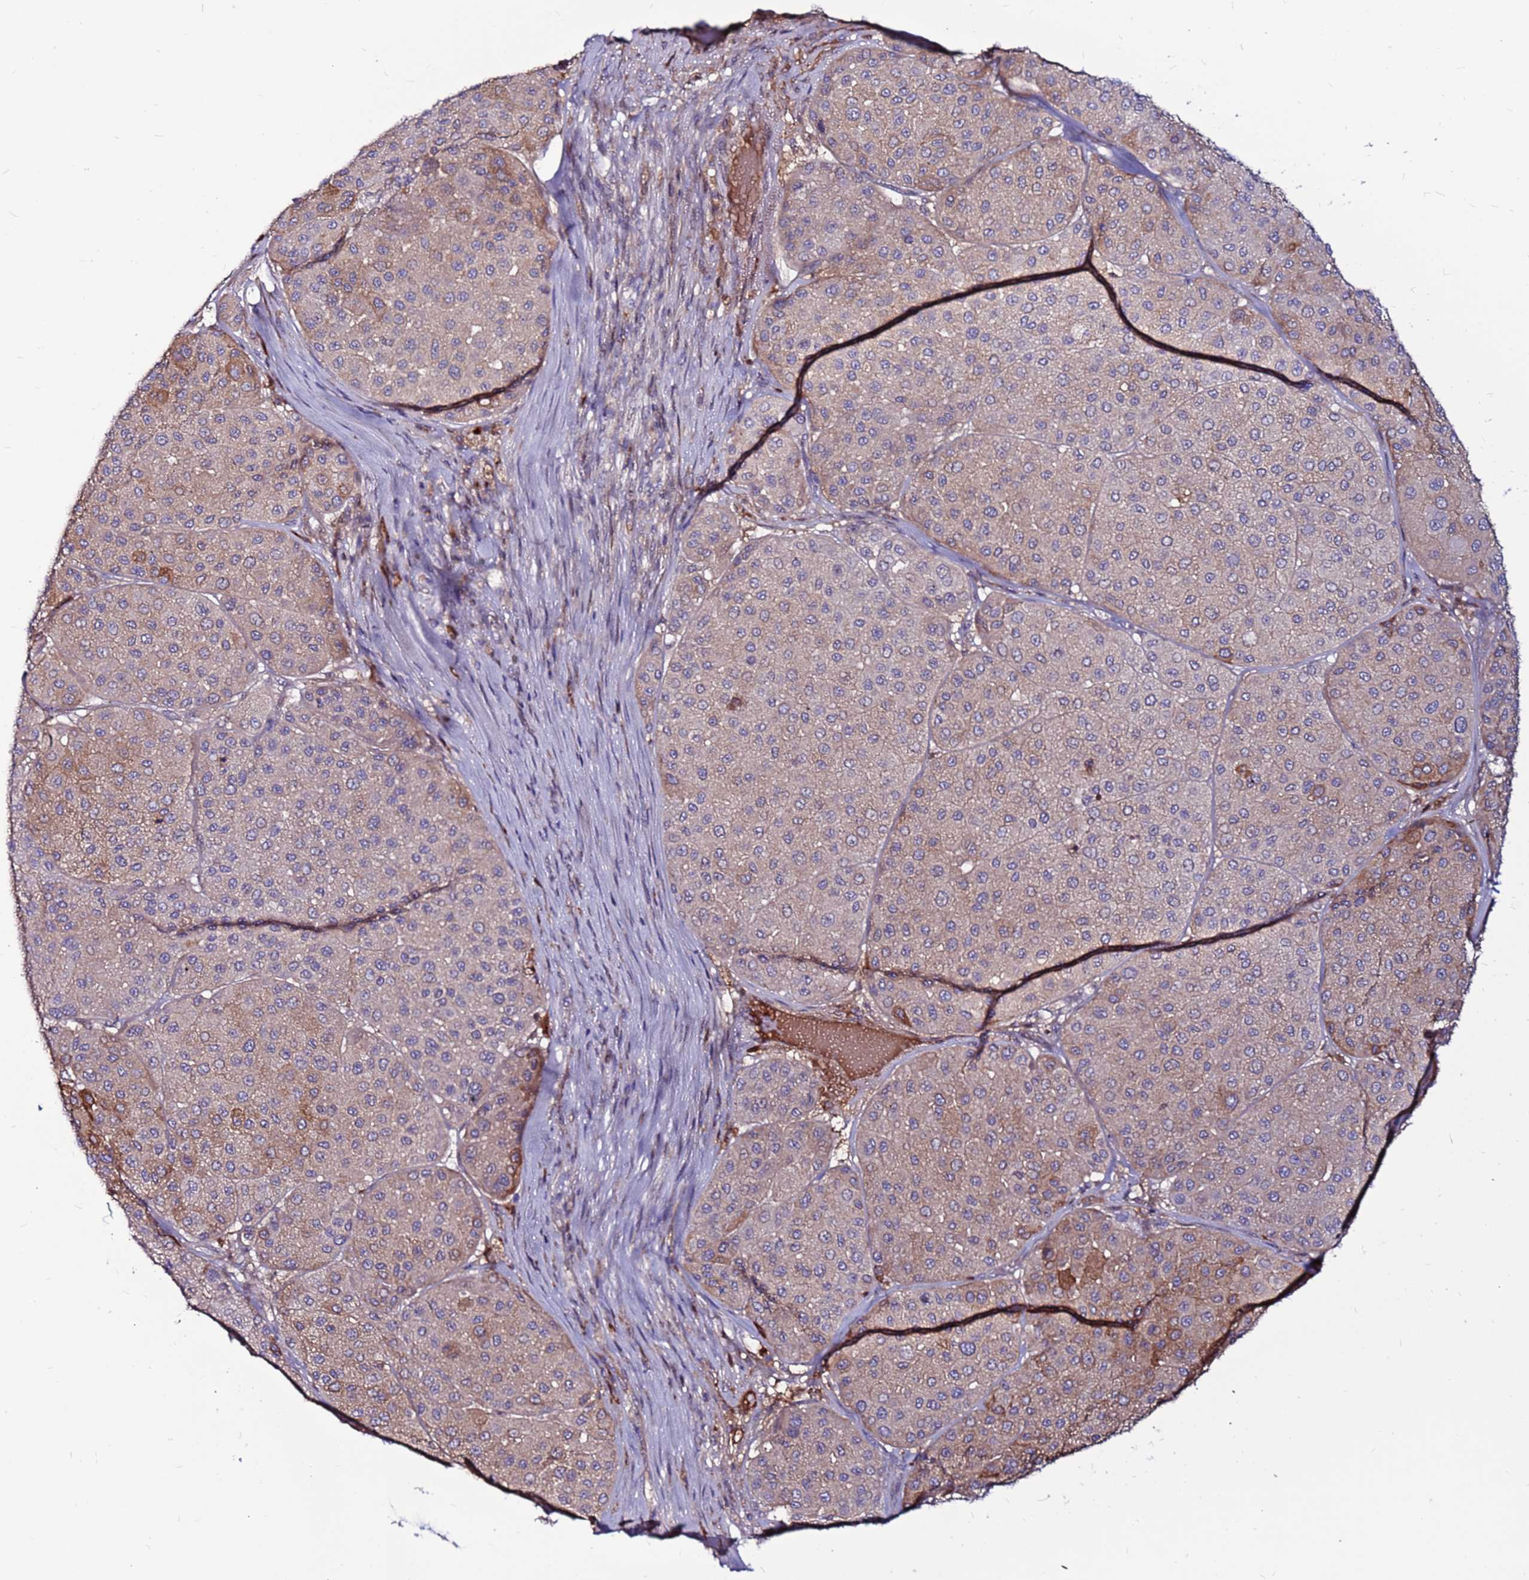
{"staining": {"intensity": "weak", "quantity": "25%-75%", "location": "cytoplasmic/membranous"}, "tissue": "melanoma", "cell_type": "Tumor cells", "image_type": "cancer", "snomed": [{"axis": "morphology", "description": "Malignant melanoma, Metastatic site"}, {"axis": "topography", "description": "Smooth muscle"}], "caption": "Melanoma stained with a protein marker displays weak staining in tumor cells.", "gene": "CCDC71", "patient": {"sex": "male", "age": 41}}